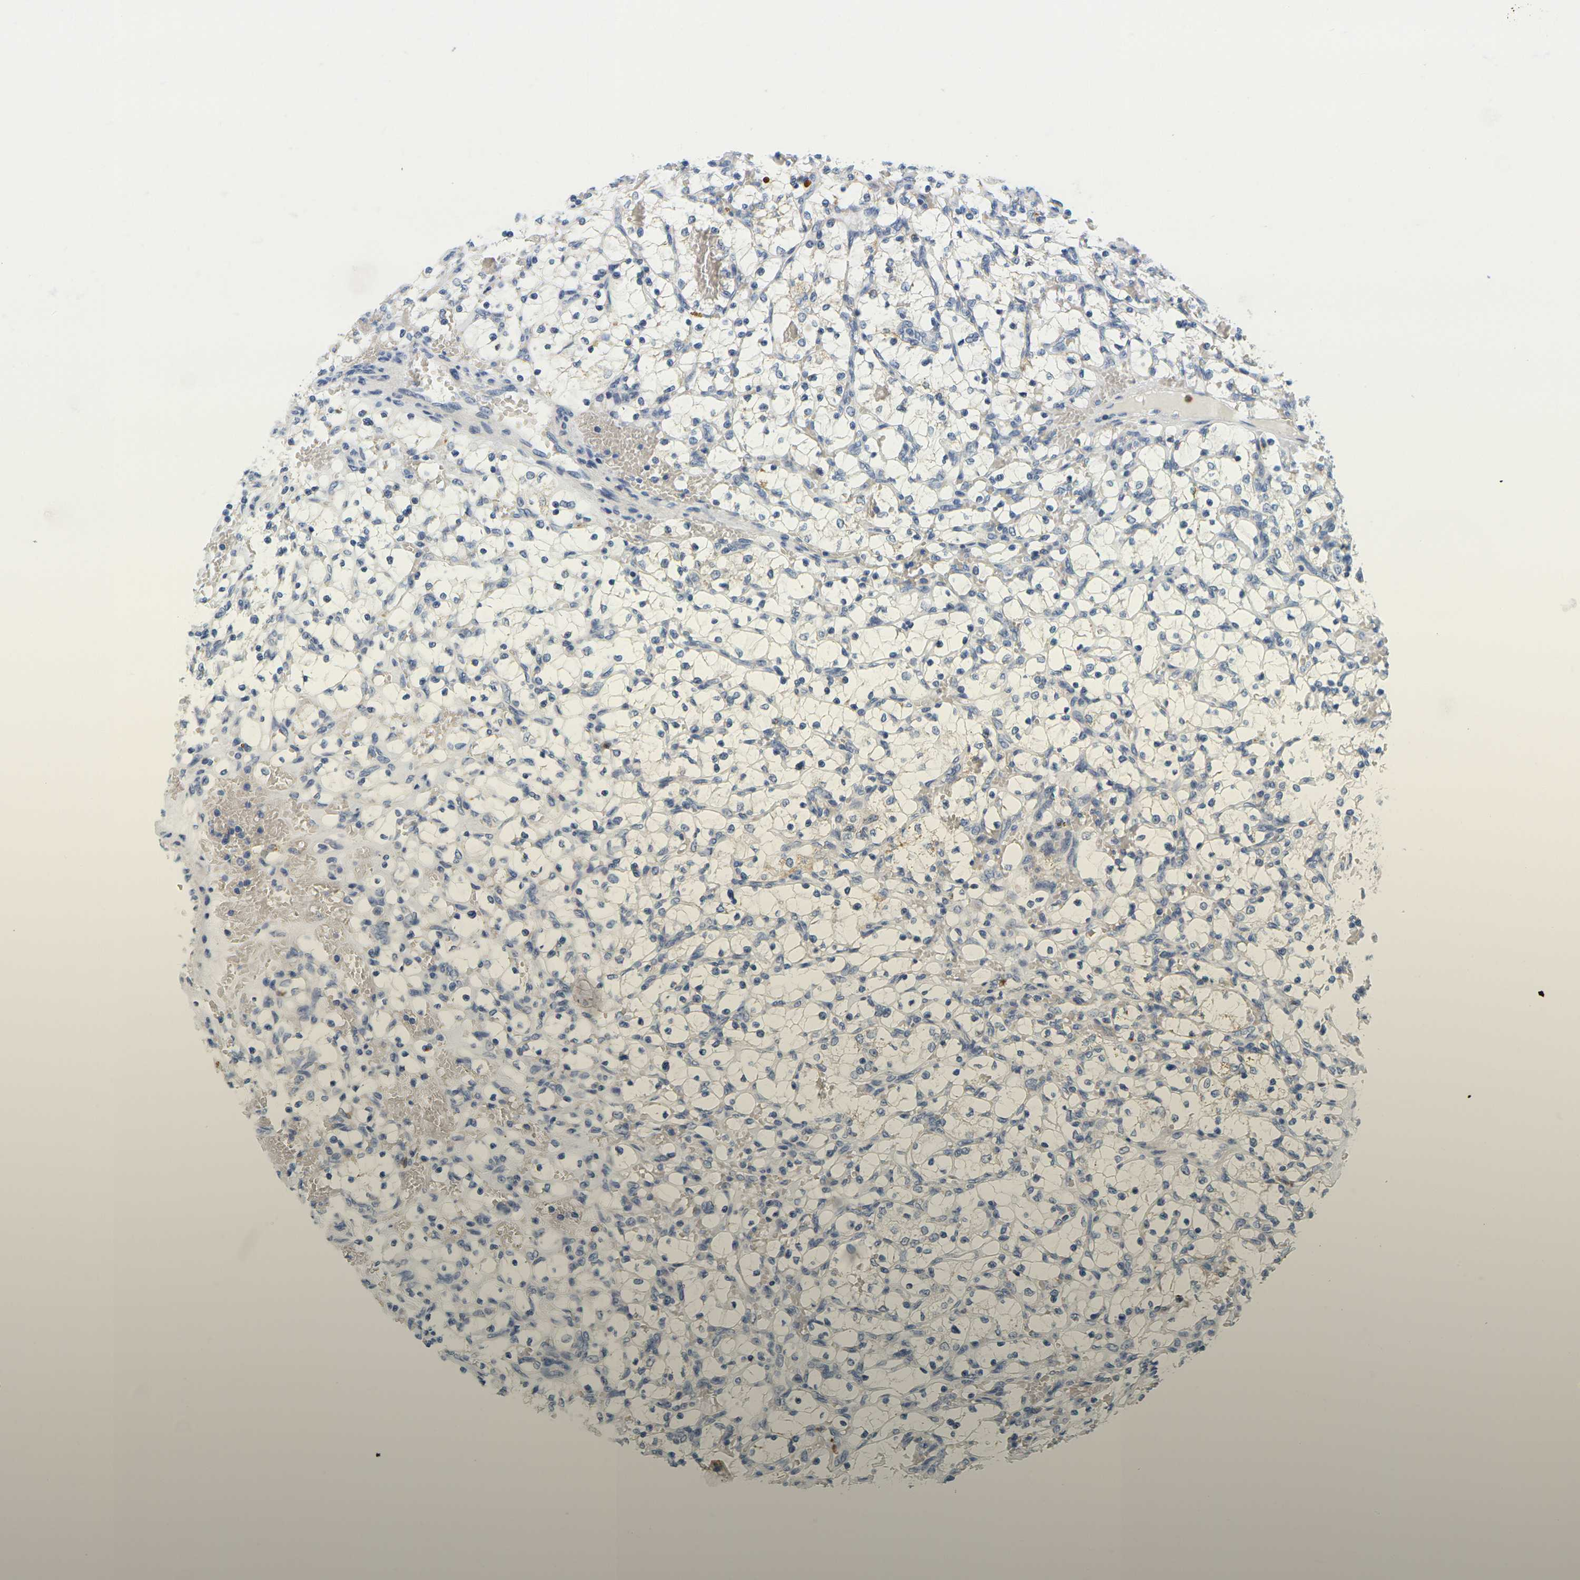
{"staining": {"intensity": "weak", "quantity": "<25%", "location": "cytoplasmic/membranous"}, "tissue": "renal cancer", "cell_type": "Tumor cells", "image_type": "cancer", "snomed": [{"axis": "morphology", "description": "Adenocarcinoma, NOS"}, {"axis": "topography", "description": "Kidney"}], "caption": "DAB immunohistochemical staining of human renal adenocarcinoma demonstrates no significant staining in tumor cells. Brightfield microscopy of immunohistochemistry (IHC) stained with DAB (brown) and hematoxylin (blue), captured at high magnification.", "gene": "KLK5", "patient": {"sex": "female", "age": 69}}